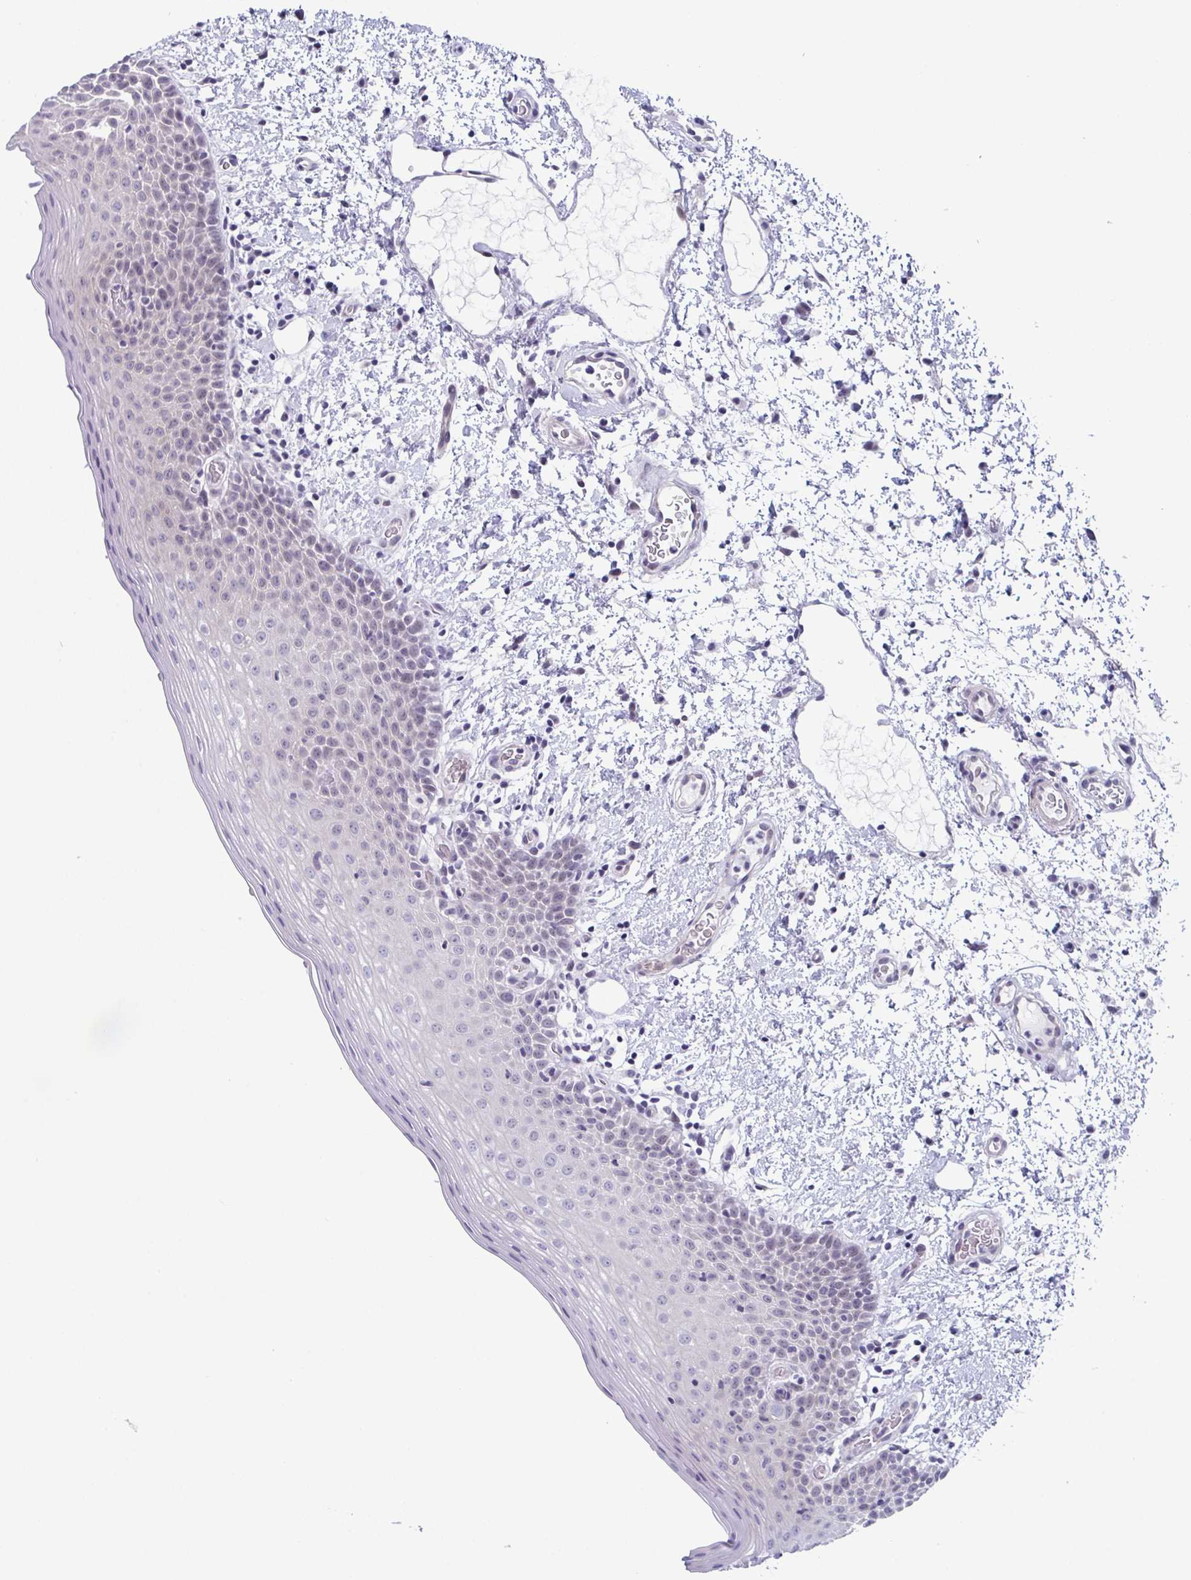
{"staining": {"intensity": "weak", "quantity": "<25%", "location": "nuclear"}, "tissue": "oral mucosa", "cell_type": "Squamous epithelial cells", "image_type": "normal", "snomed": [{"axis": "morphology", "description": "Normal tissue, NOS"}, {"axis": "topography", "description": "Oral tissue"}, {"axis": "topography", "description": "Head-Neck"}], "caption": "IHC micrograph of benign oral mucosa stained for a protein (brown), which demonstrates no positivity in squamous epithelial cells. (Brightfield microscopy of DAB IHC at high magnification).", "gene": "ZFP64", "patient": {"sex": "female", "age": 55}}